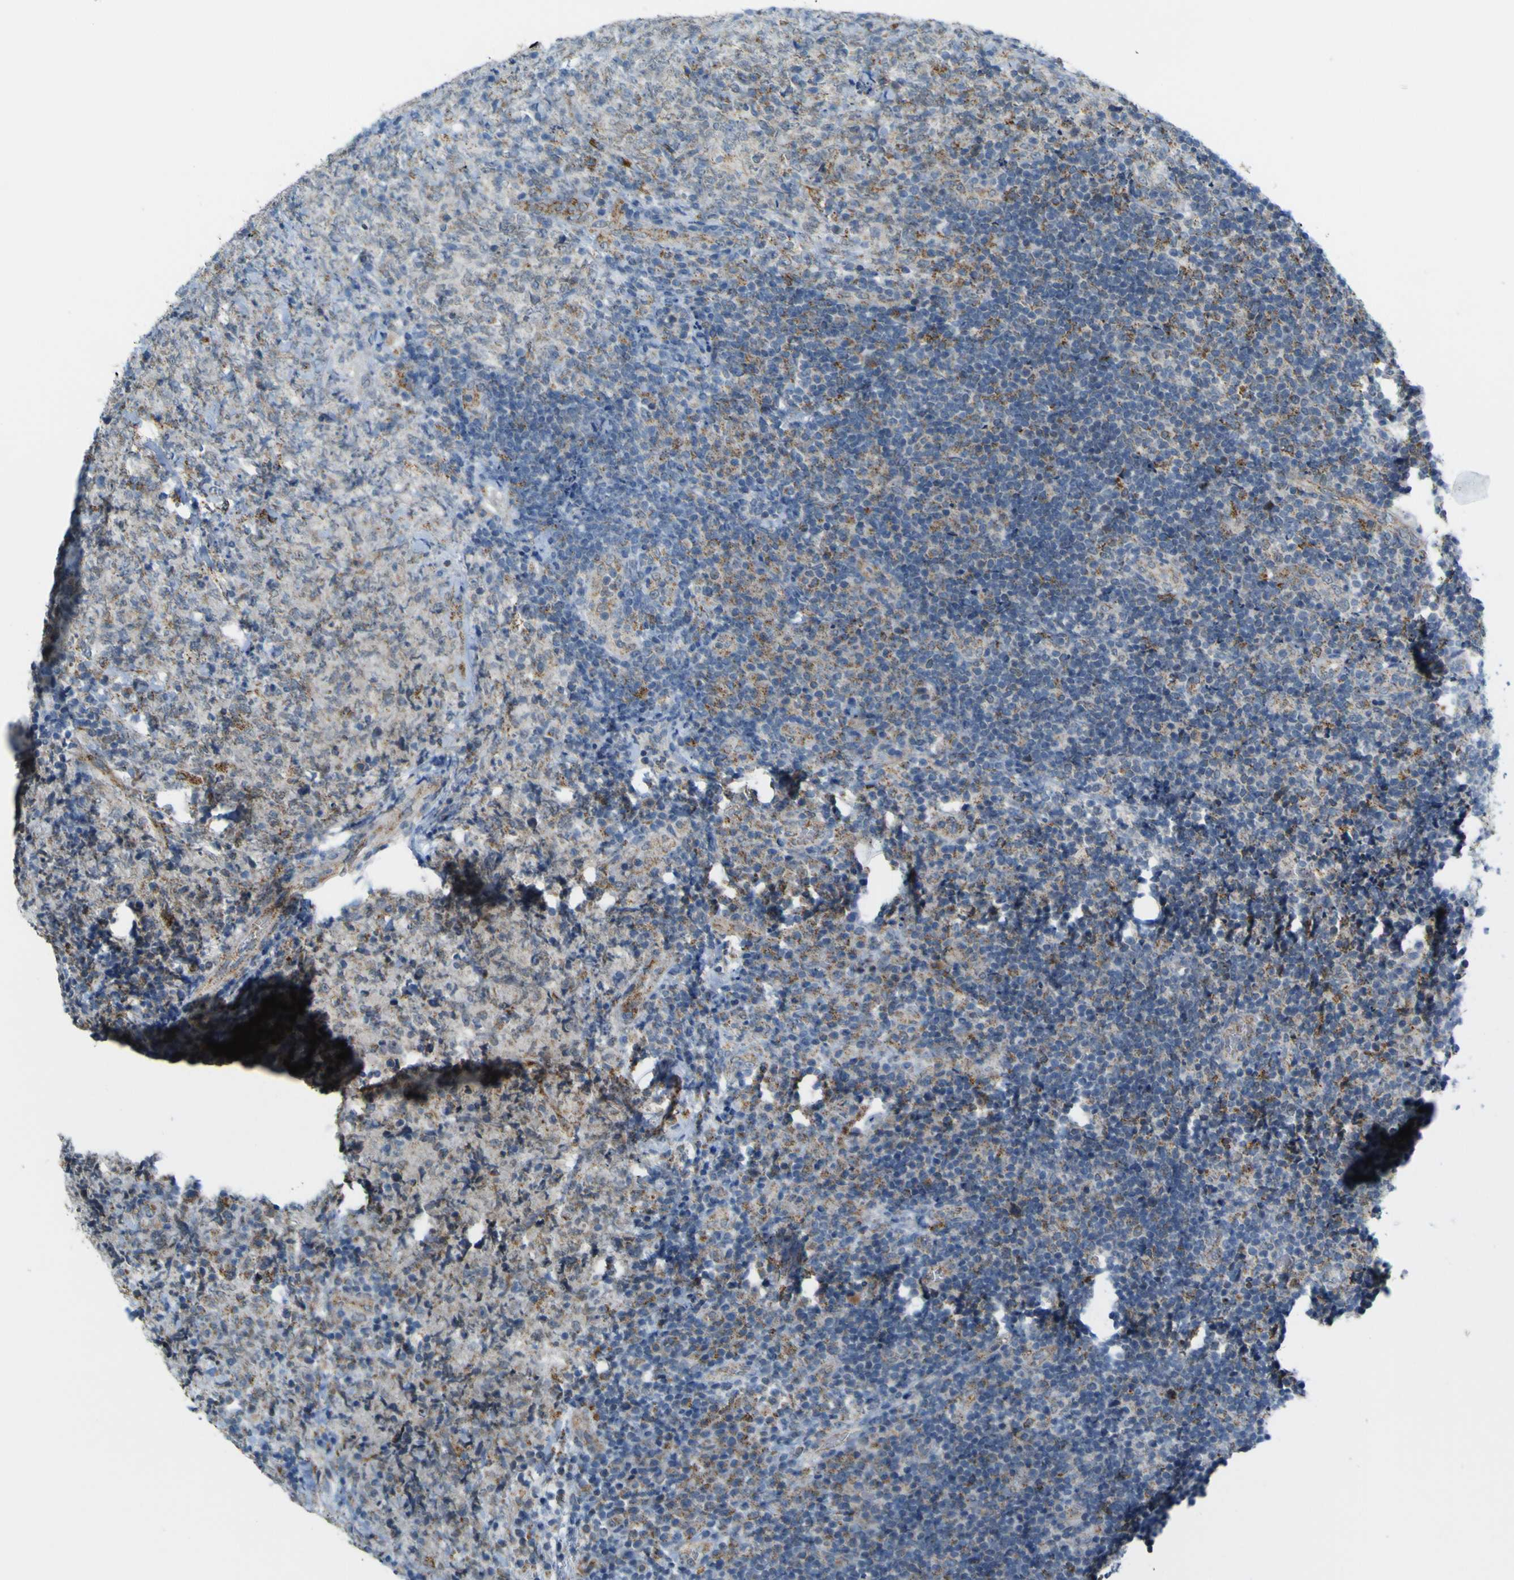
{"staining": {"intensity": "weak", "quantity": "25%-75%", "location": "cytoplasmic/membranous"}, "tissue": "lymphoma", "cell_type": "Tumor cells", "image_type": "cancer", "snomed": [{"axis": "morphology", "description": "Malignant lymphoma, non-Hodgkin's type, High grade"}, {"axis": "topography", "description": "Tonsil"}], "caption": "Protein staining of high-grade malignant lymphoma, non-Hodgkin's type tissue exhibits weak cytoplasmic/membranous positivity in about 25%-75% of tumor cells. (brown staining indicates protein expression, while blue staining denotes nuclei).", "gene": "ACBD5", "patient": {"sex": "female", "age": 36}}